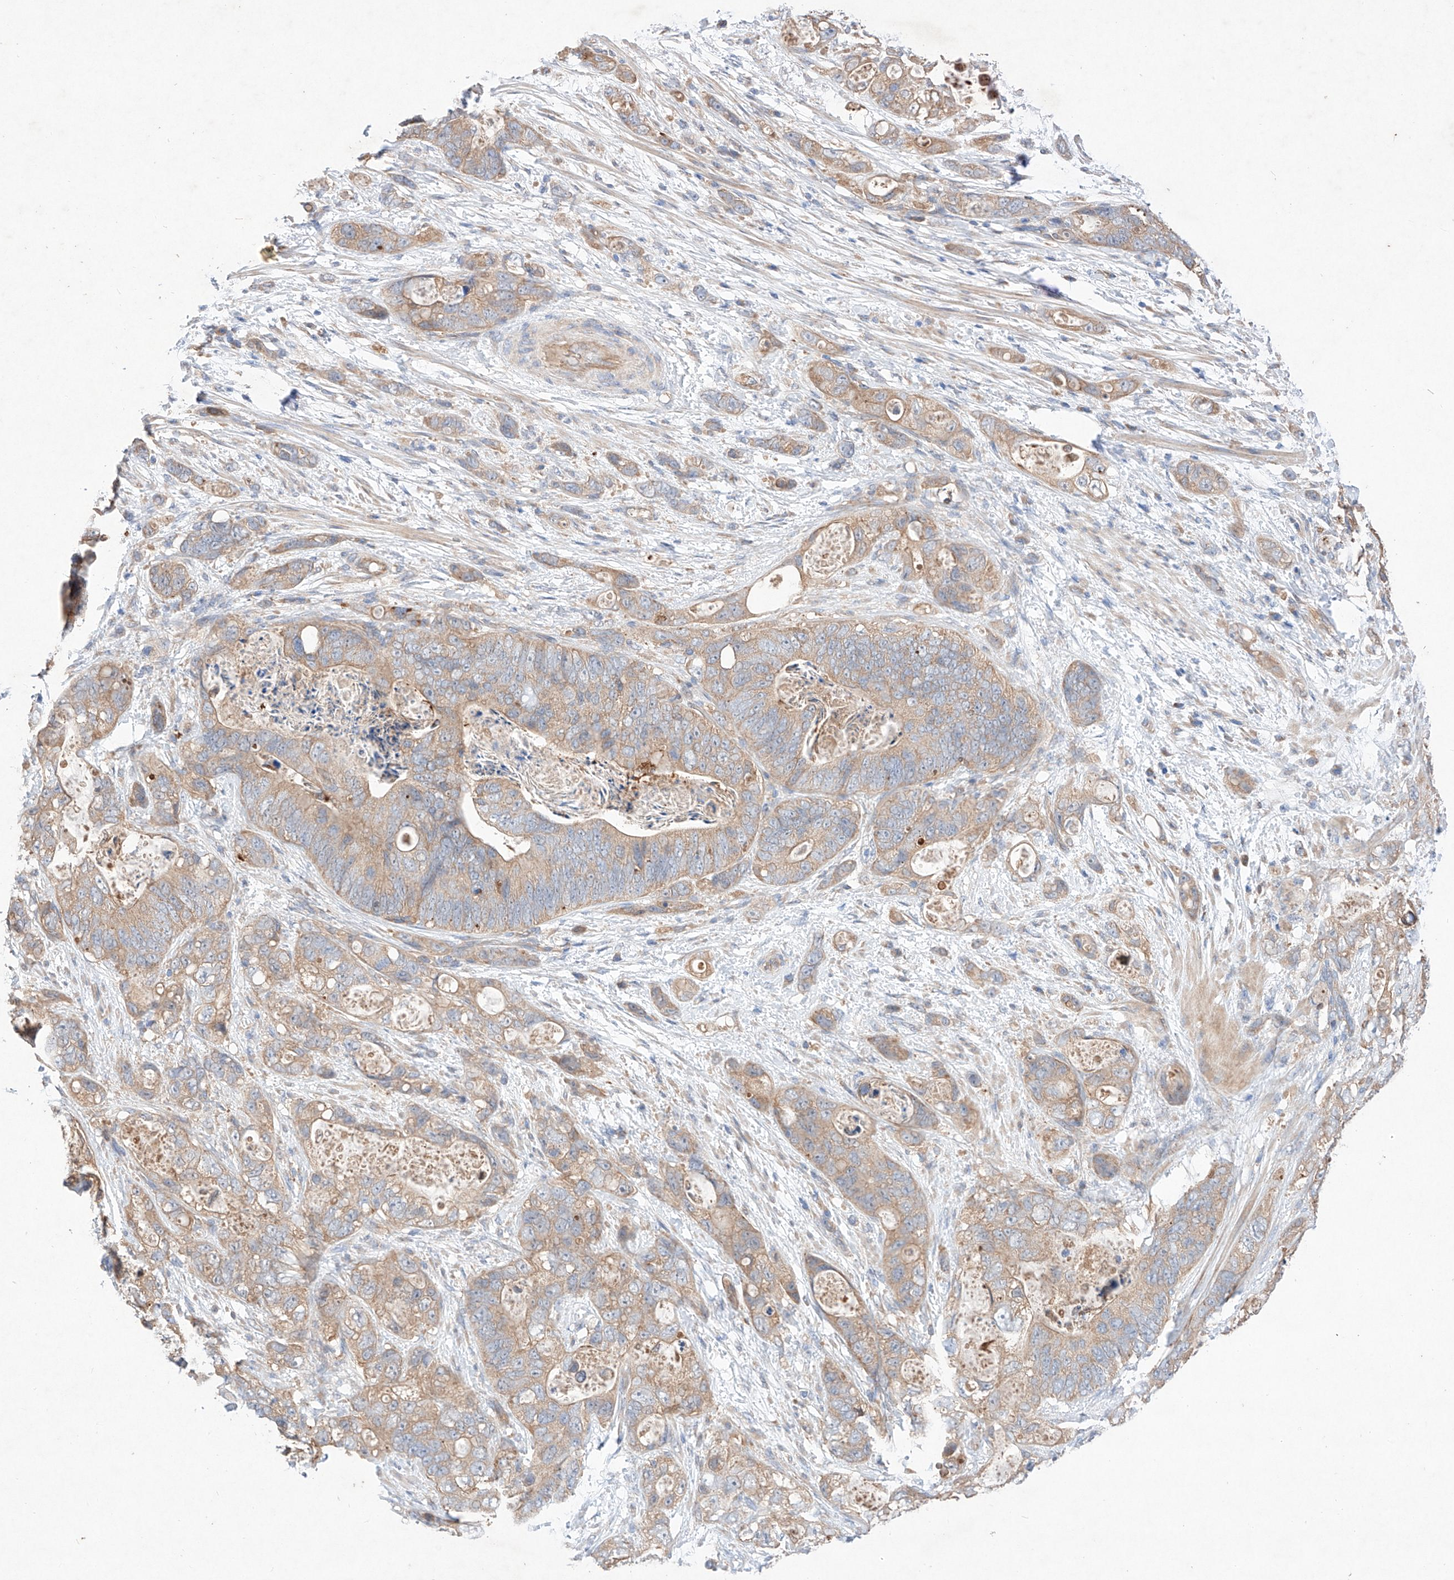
{"staining": {"intensity": "weak", "quantity": ">75%", "location": "cytoplasmic/membranous"}, "tissue": "stomach cancer", "cell_type": "Tumor cells", "image_type": "cancer", "snomed": [{"axis": "morphology", "description": "Normal tissue, NOS"}, {"axis": "morphology", "description": "Adenocarcinoma, NOS"}, {"axis": "topography", "description": "Stomach"}], "caption": "Stomach cancer (adenocarcinoma) stained for a protein (brown) displays weak cytoplasmic/membranous positive positivity in about >75% of tumor cells.", "gene": "C6orf62", "patient": {"sex": "female", "age": 89}}